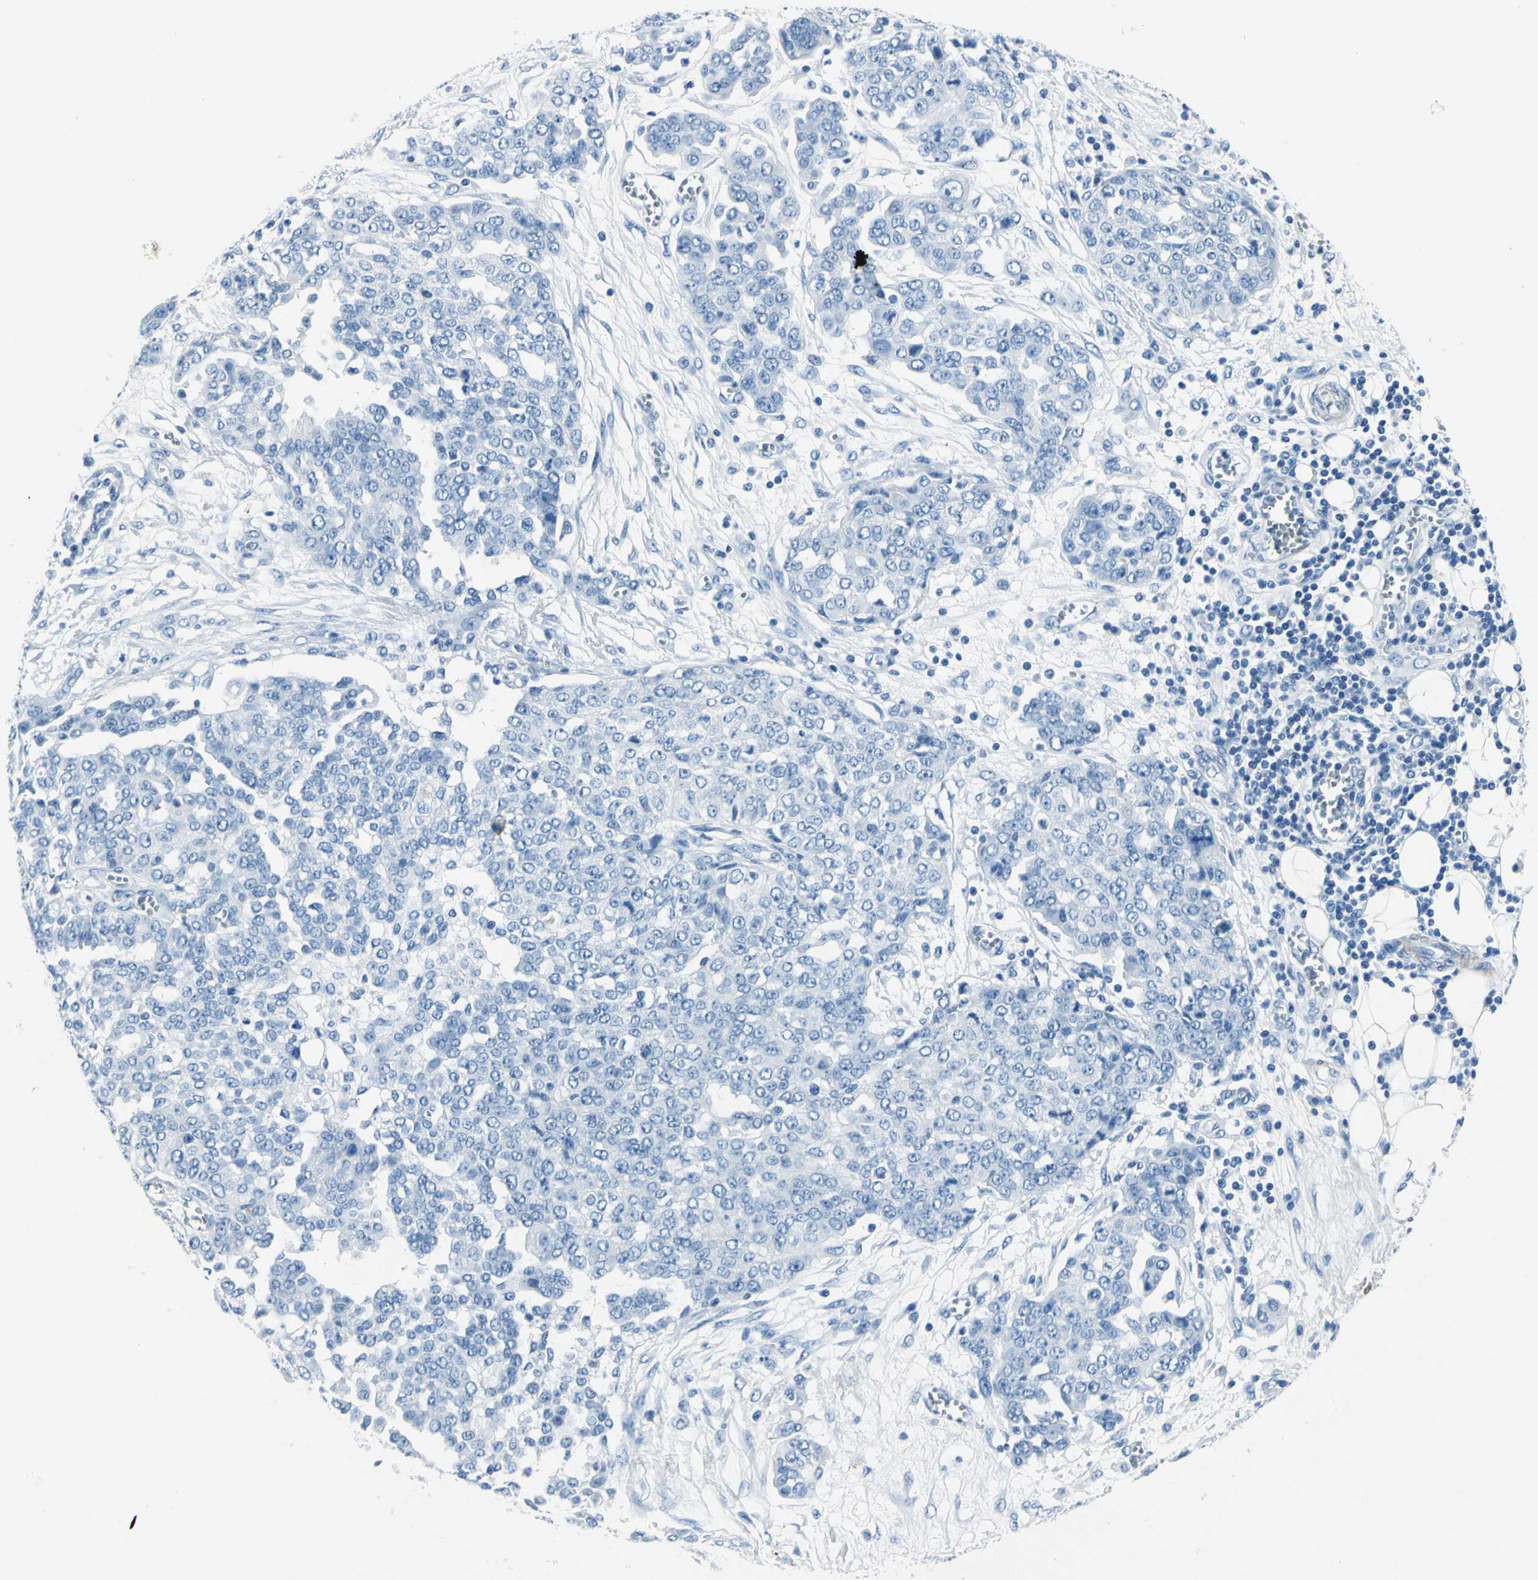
{"staining": {"intensity": "negative", "quantity": "none", "location": "none"}, "tissue": "ovarian cancer", "cell_type": "Tumor cells", "image_type": "cancer", "snomed": [{"axis": "morphology", "description": "Cystadenocarcinoma, serous, NOS"}, {"axis": "topography", "description": "Soft tissue"}, {"axis": "topography", "description": "Ovary"}], "caption": "An image of human serous cystadenocarcinoma (ovarian) is negative for staining in tumor cells.", "gene": "CDH15", "patient": {"sex": "female", "age": 57}}